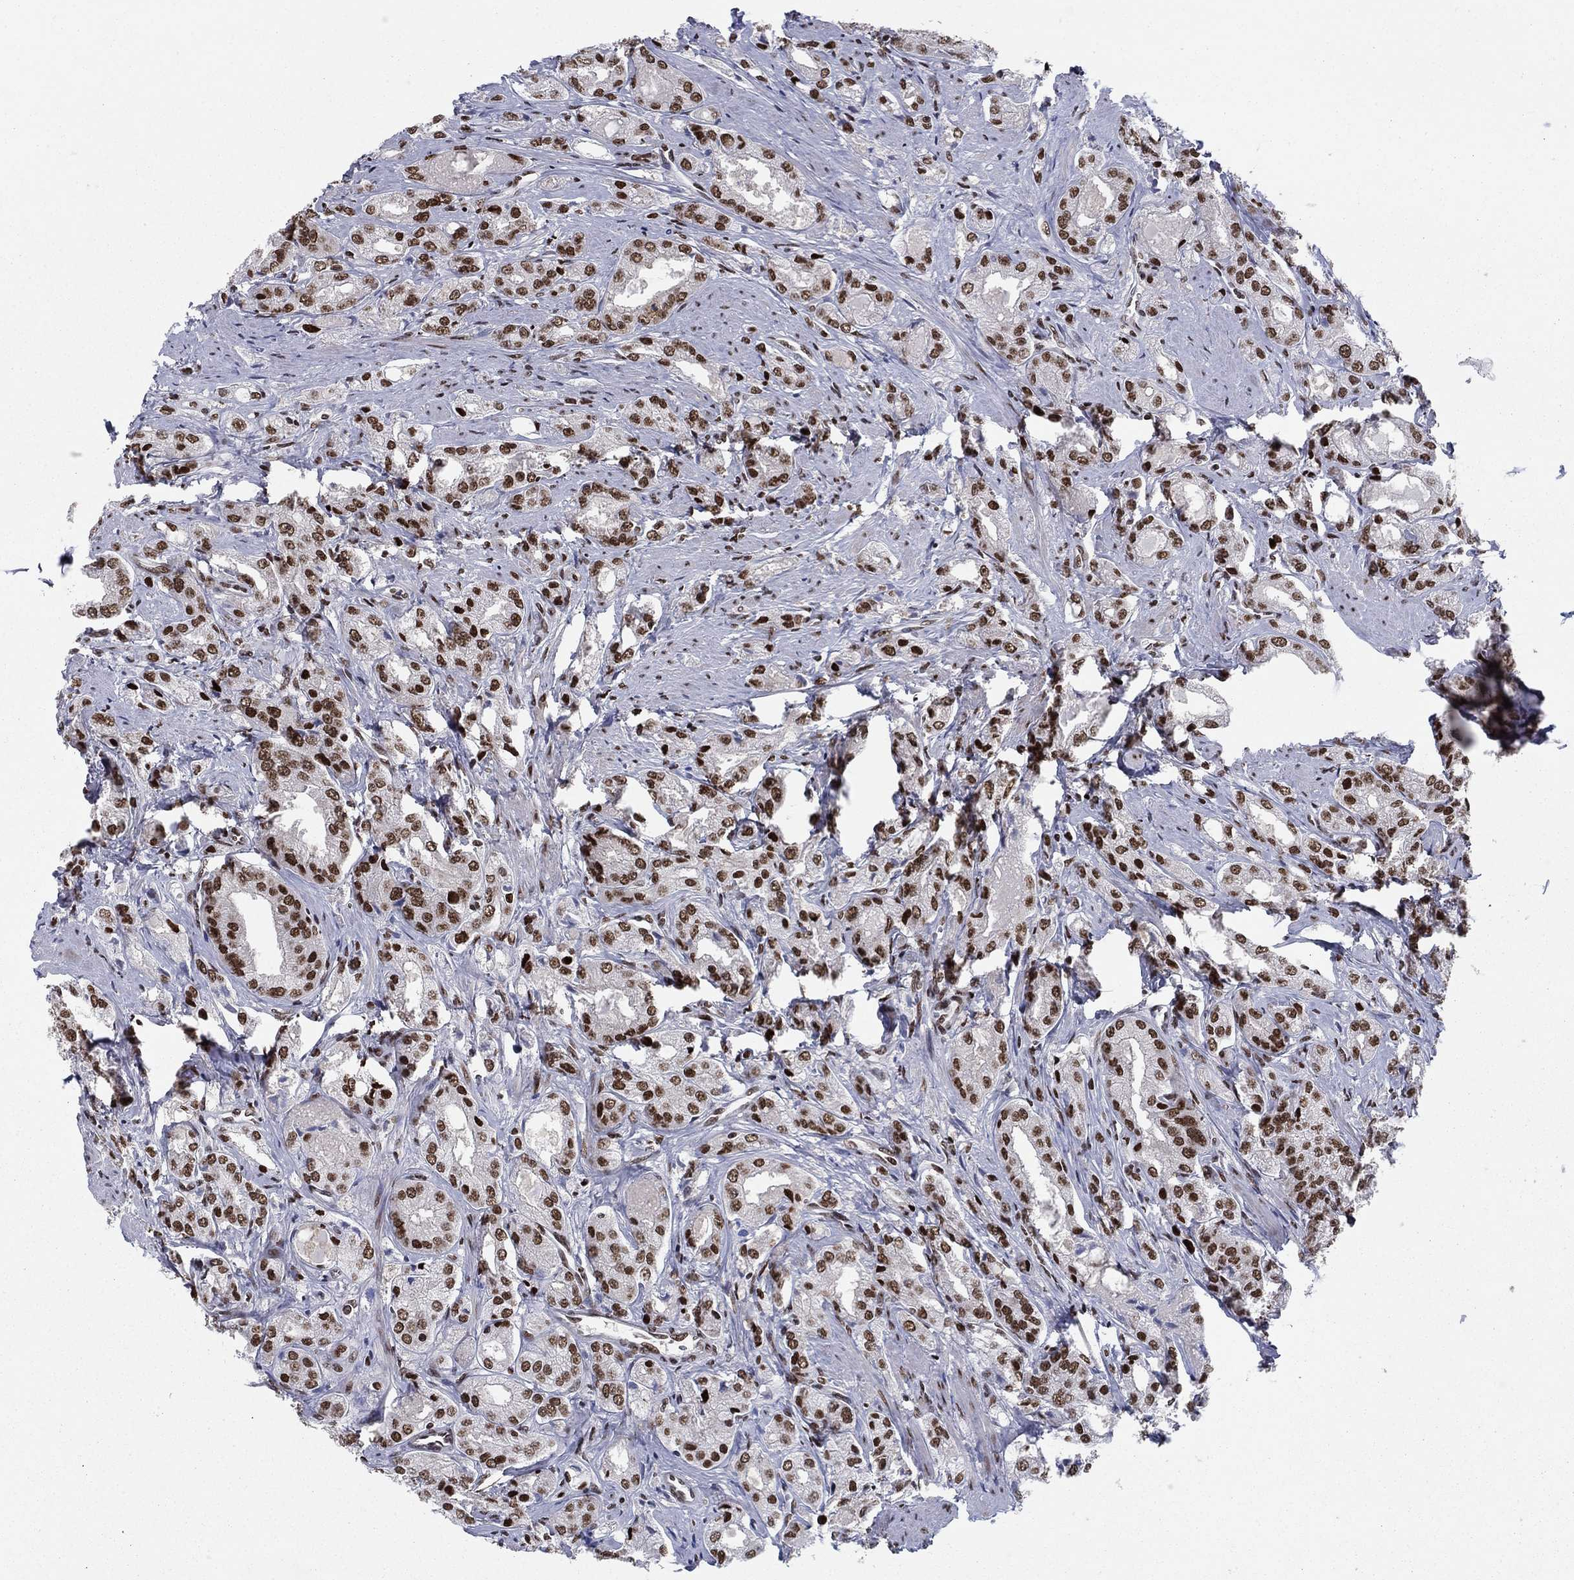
{"staining": {"intensity": "strong", "quantity": "25%-75%", "location": "nuclear"}, "tissue": "prostate cancer", "cell_type": "Tumor cells", "image_type": "cancer", "snomed": [{"axis": "morphology", "description": "Adenocarcinoma, NOS"}, {"axis": "morphology", "description": "Adenocarcinoma, High grade"}, {"axis": "topography", "description": "Prostate"}], "caption": "Immunohistochemistry histopathology image of neoplastic tissue: prostate cancer (adenocarcinoma) stained using immunohistochemistry shows high levels of strong protein expression localized specifically in the nuclear of tumor cells, appearing as a nuclear brown color.", "gene": "USP54", "patient": {"sex": "male", "age": 70}}